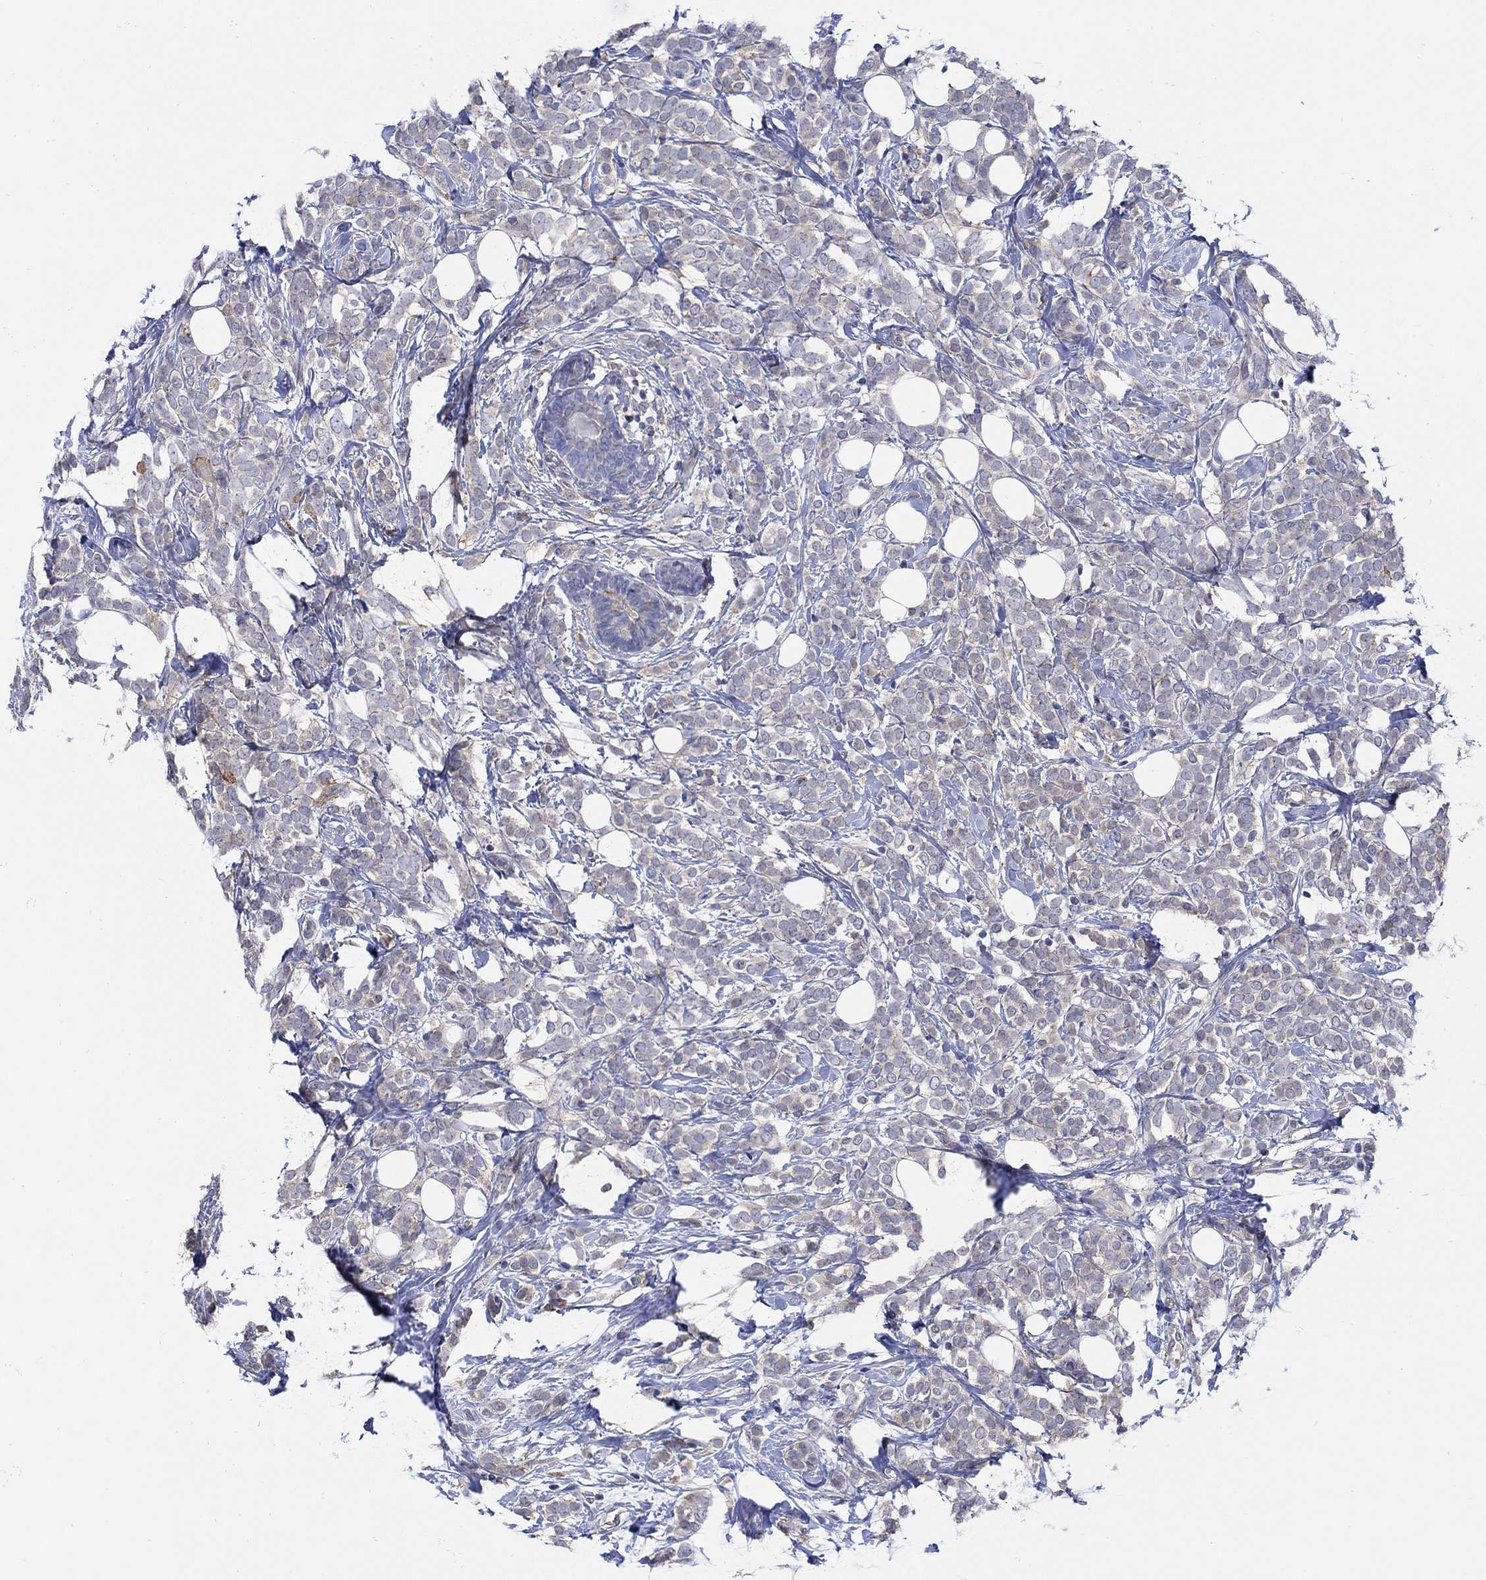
{"staining": {"intensity": "weak", "quantity": "<25%", "location": "cytoplasmic/membranous"}, "tissue": "breast cancer", "cell_type": "Tumor cells", "image_type": "cancer", "snomed": [{"axis": "morphology", "description": "Lobular carcinoma"}, {"axis": "topography", "description": "Breast"}], "caption": "High magnification brightfield microscopy of lobular carcinoma (breast) stained with DAB (brown) and counterstained with hematoxylin (blue): tumor cells show no significant staining. (Immunohistochemistry (ihc), brightfield microscopy, high magnification).", "gene": "TEKT3", "patient": {"sex": "female", "age": 49}}